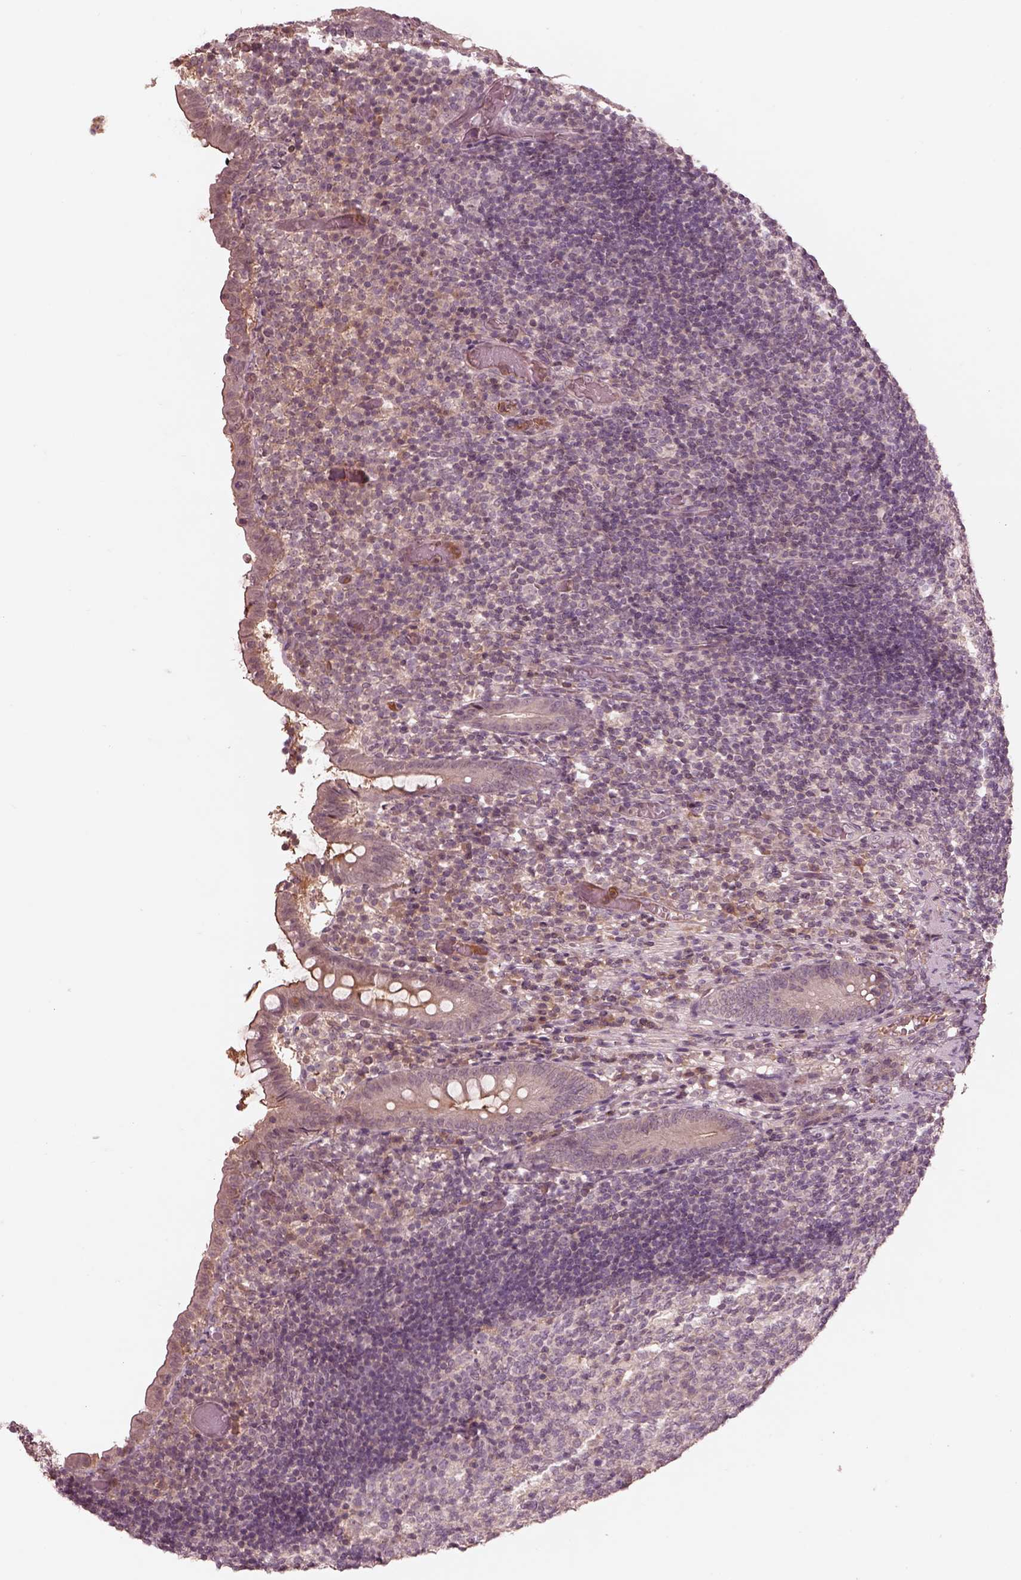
{"staining": {"intensity": "weak", "quantity": "25%-75%", "location": "cytoplasmic/membranous"}, "tissue": "appendix", "cell_type": "Glandular cells", "image_type": "normal", "snomed": [{"axis": "morphology", "description": "Normal tissue, NOS"}, {"axis": "topography", "description": "Appendix"}], "caption": "Weak cytoplasmic/membranous protein expression is identified in approximately 25%-75% of glandular cells in appendix. The protein is shown in brown color, while the nuclei are stained blue.", "gene": "TF", "patient": {"sex": "female", "age": 32}}